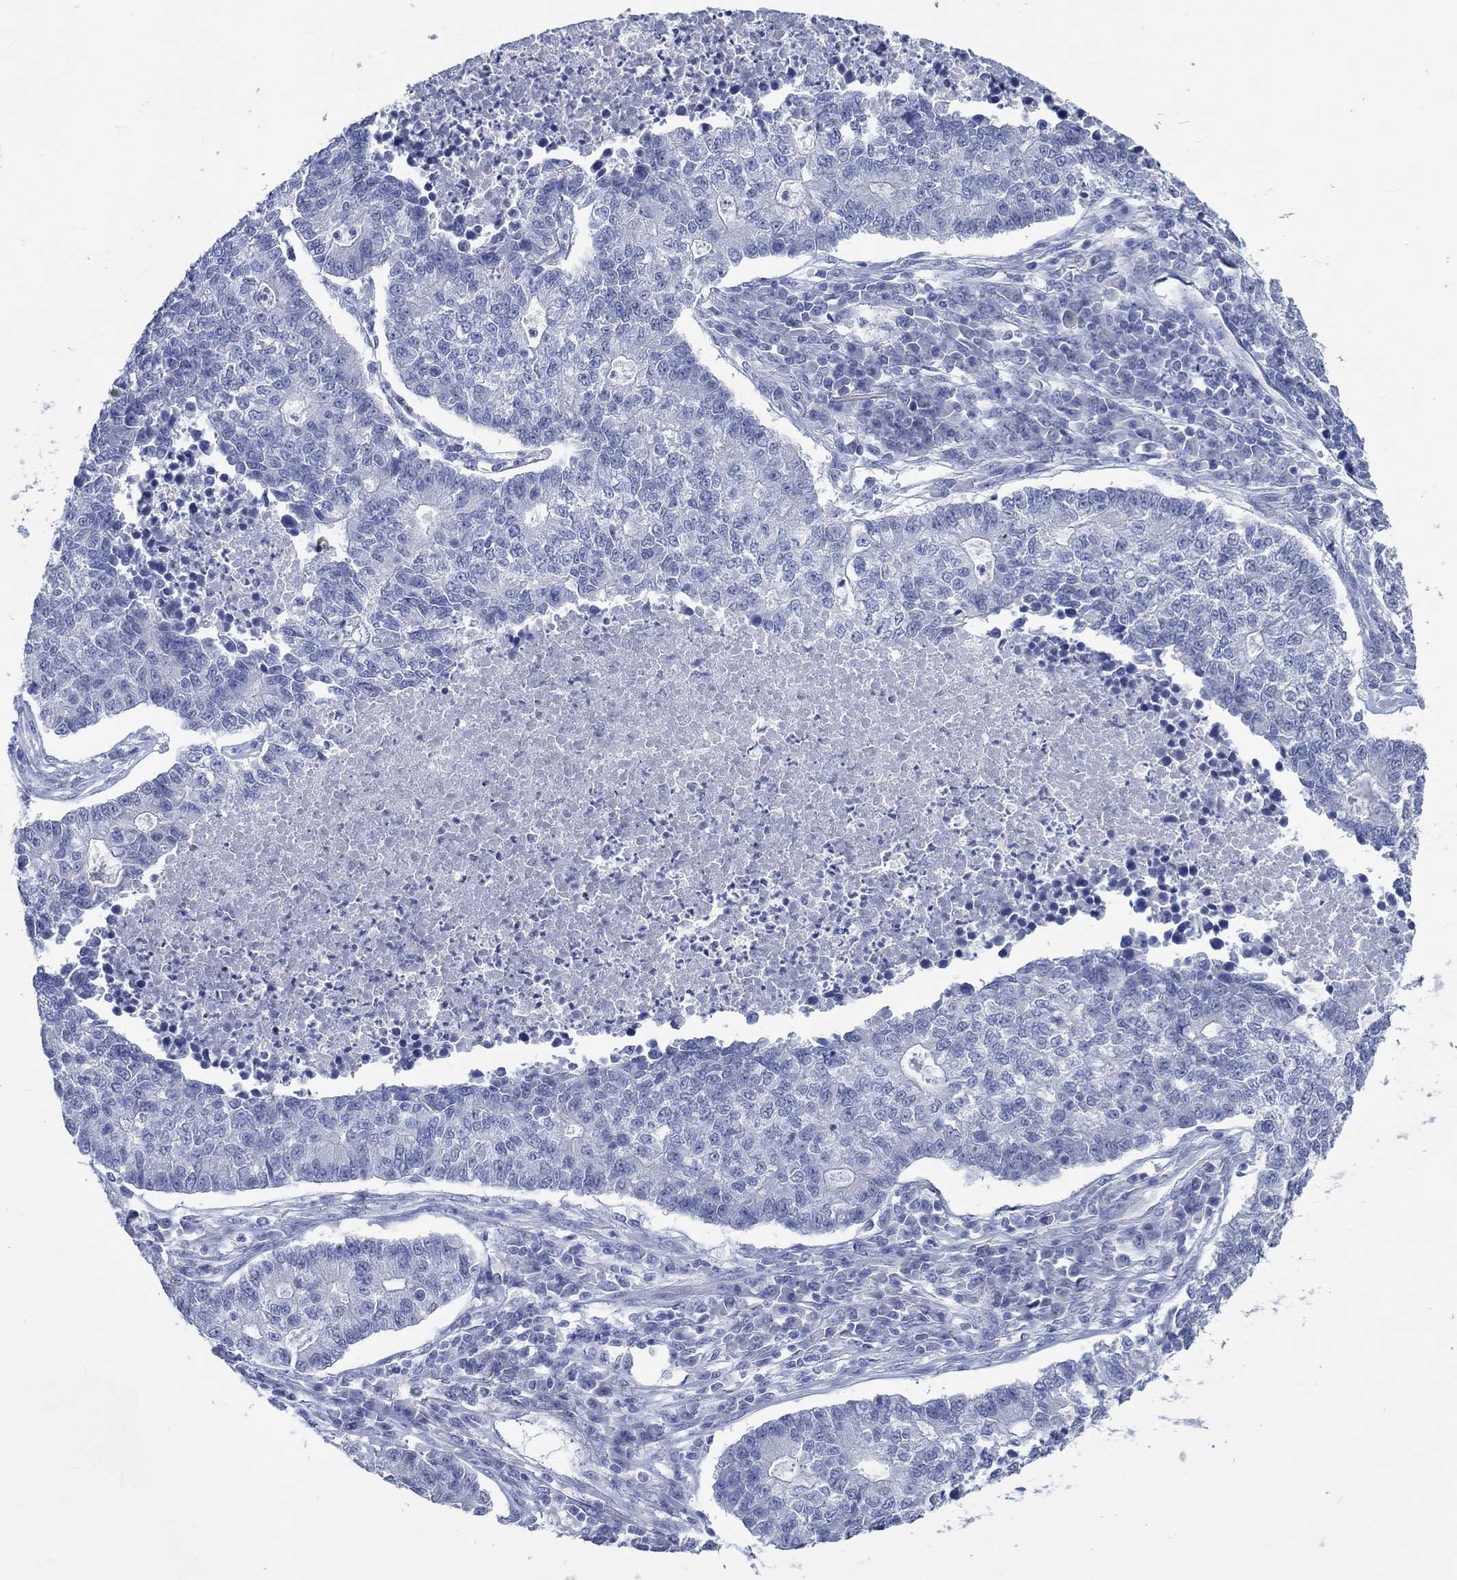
{"staining": {"intensity": "negative", "quantity": "none", "location": "none"}, "tissue": "lung cancer", "cell_type": "Tumor cells", "image_type": "cancer", "snomed": [{"axis": "morphology", "description": "Adenocarcinoma, NOS"}, {"axis": "topography", "description": "Lung"}], "caption": "An image of human lung cancer (adenocarcinoma) is negative for staining in tumor cells.", "gene": "C4orf47", "patient": {"sex": "male", "age": 57}}